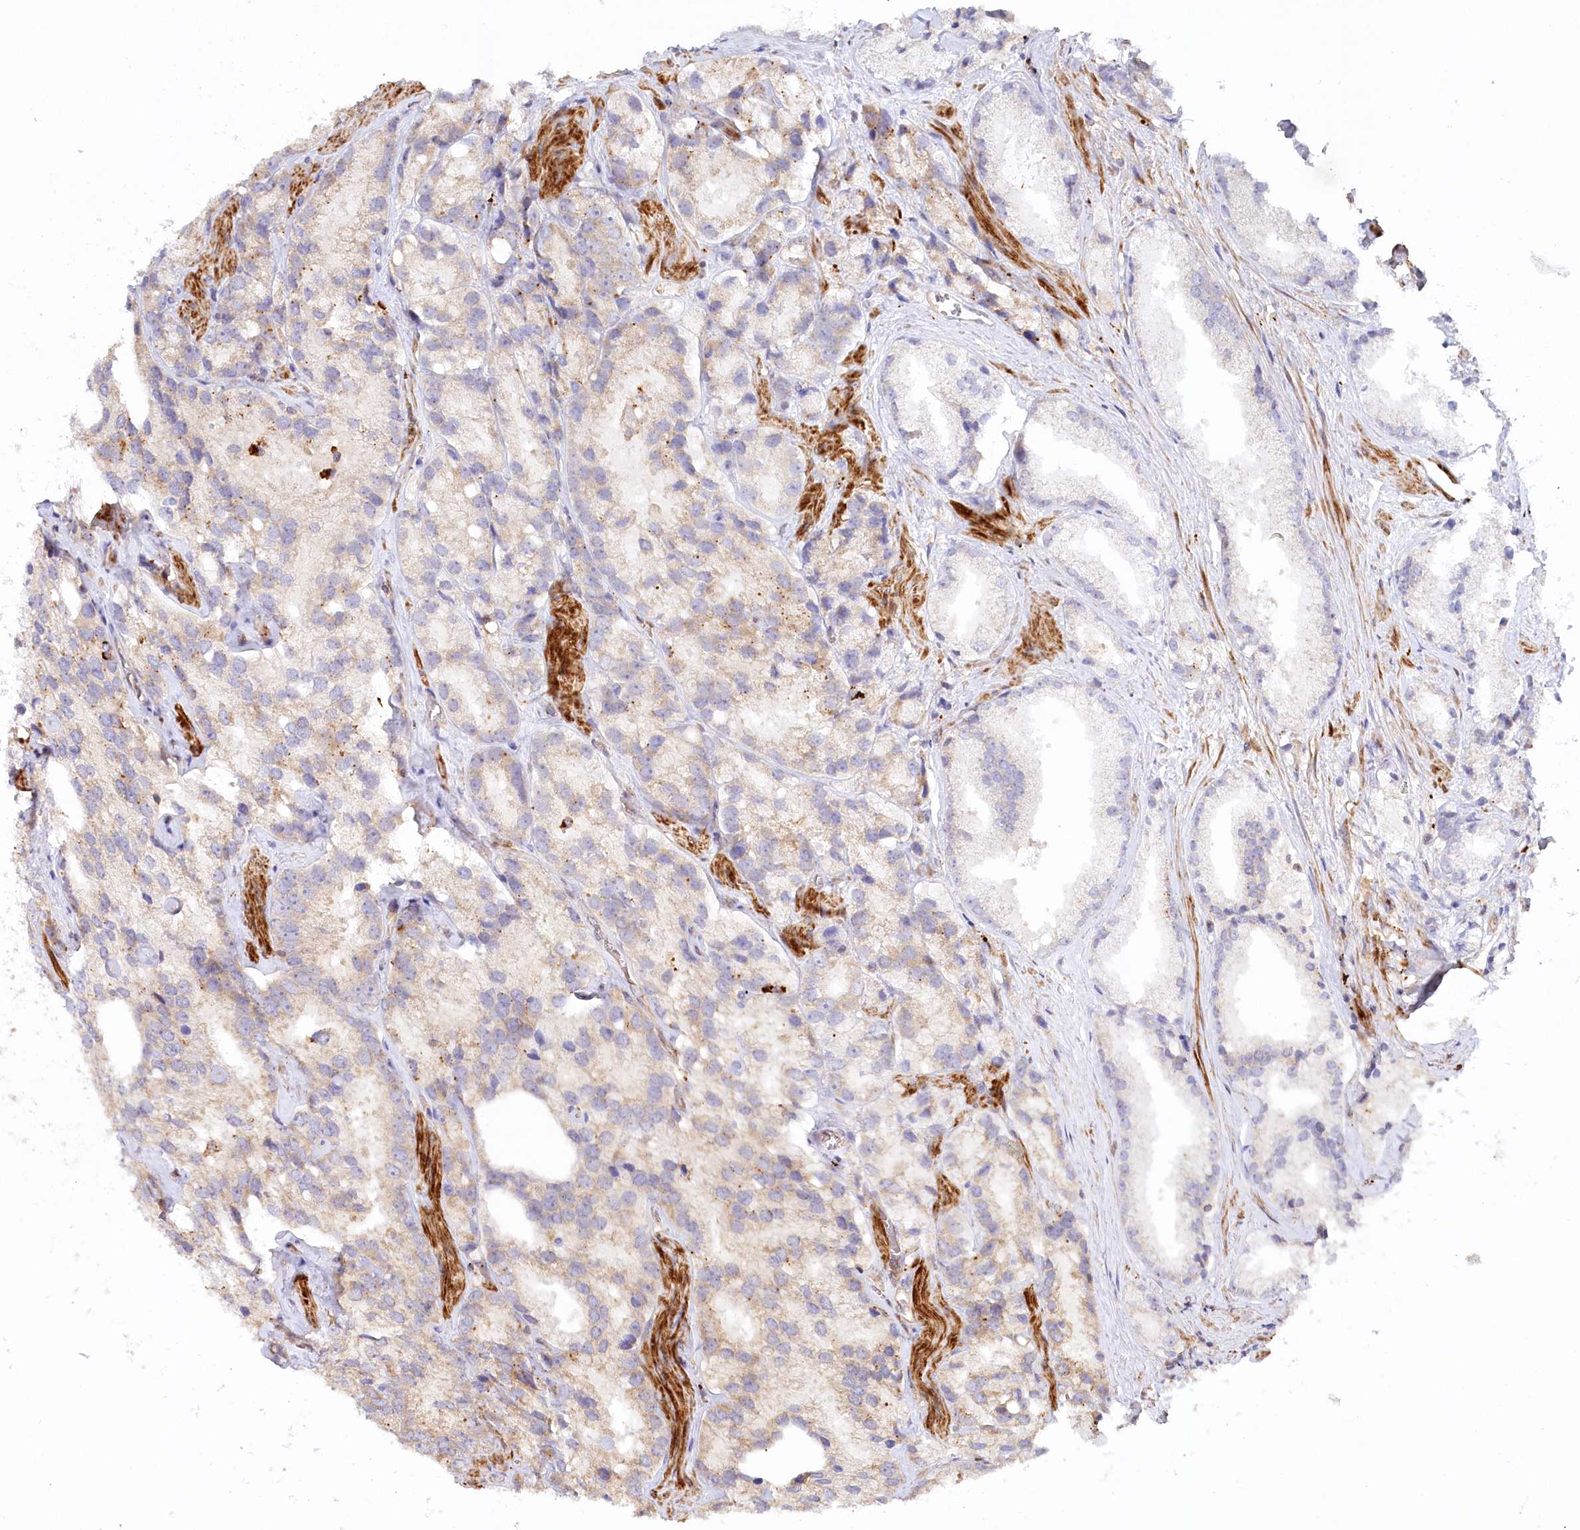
{"staining": {"intensity": "weak", "quantity": "25%-75%", "location": "cytoplasmic/membranous"}, "tissue": "prostate cancer", "cell_type": "Tumor cells", "image_type": "cancer", "snomed": [{"axis": "morphology", "description": "Adenocarcinoma, High grade"}, {"axis": "topography", "description": "Prostate"}], "caption": "Weak cytoplasmic/membranous protein positivity is appreciated in about 25%-75% of tumor cells in prostate cancer (high-grade adenocarcinoma).", "gene": "GBE1", "patient": {"sex": "male", "age": 66}}